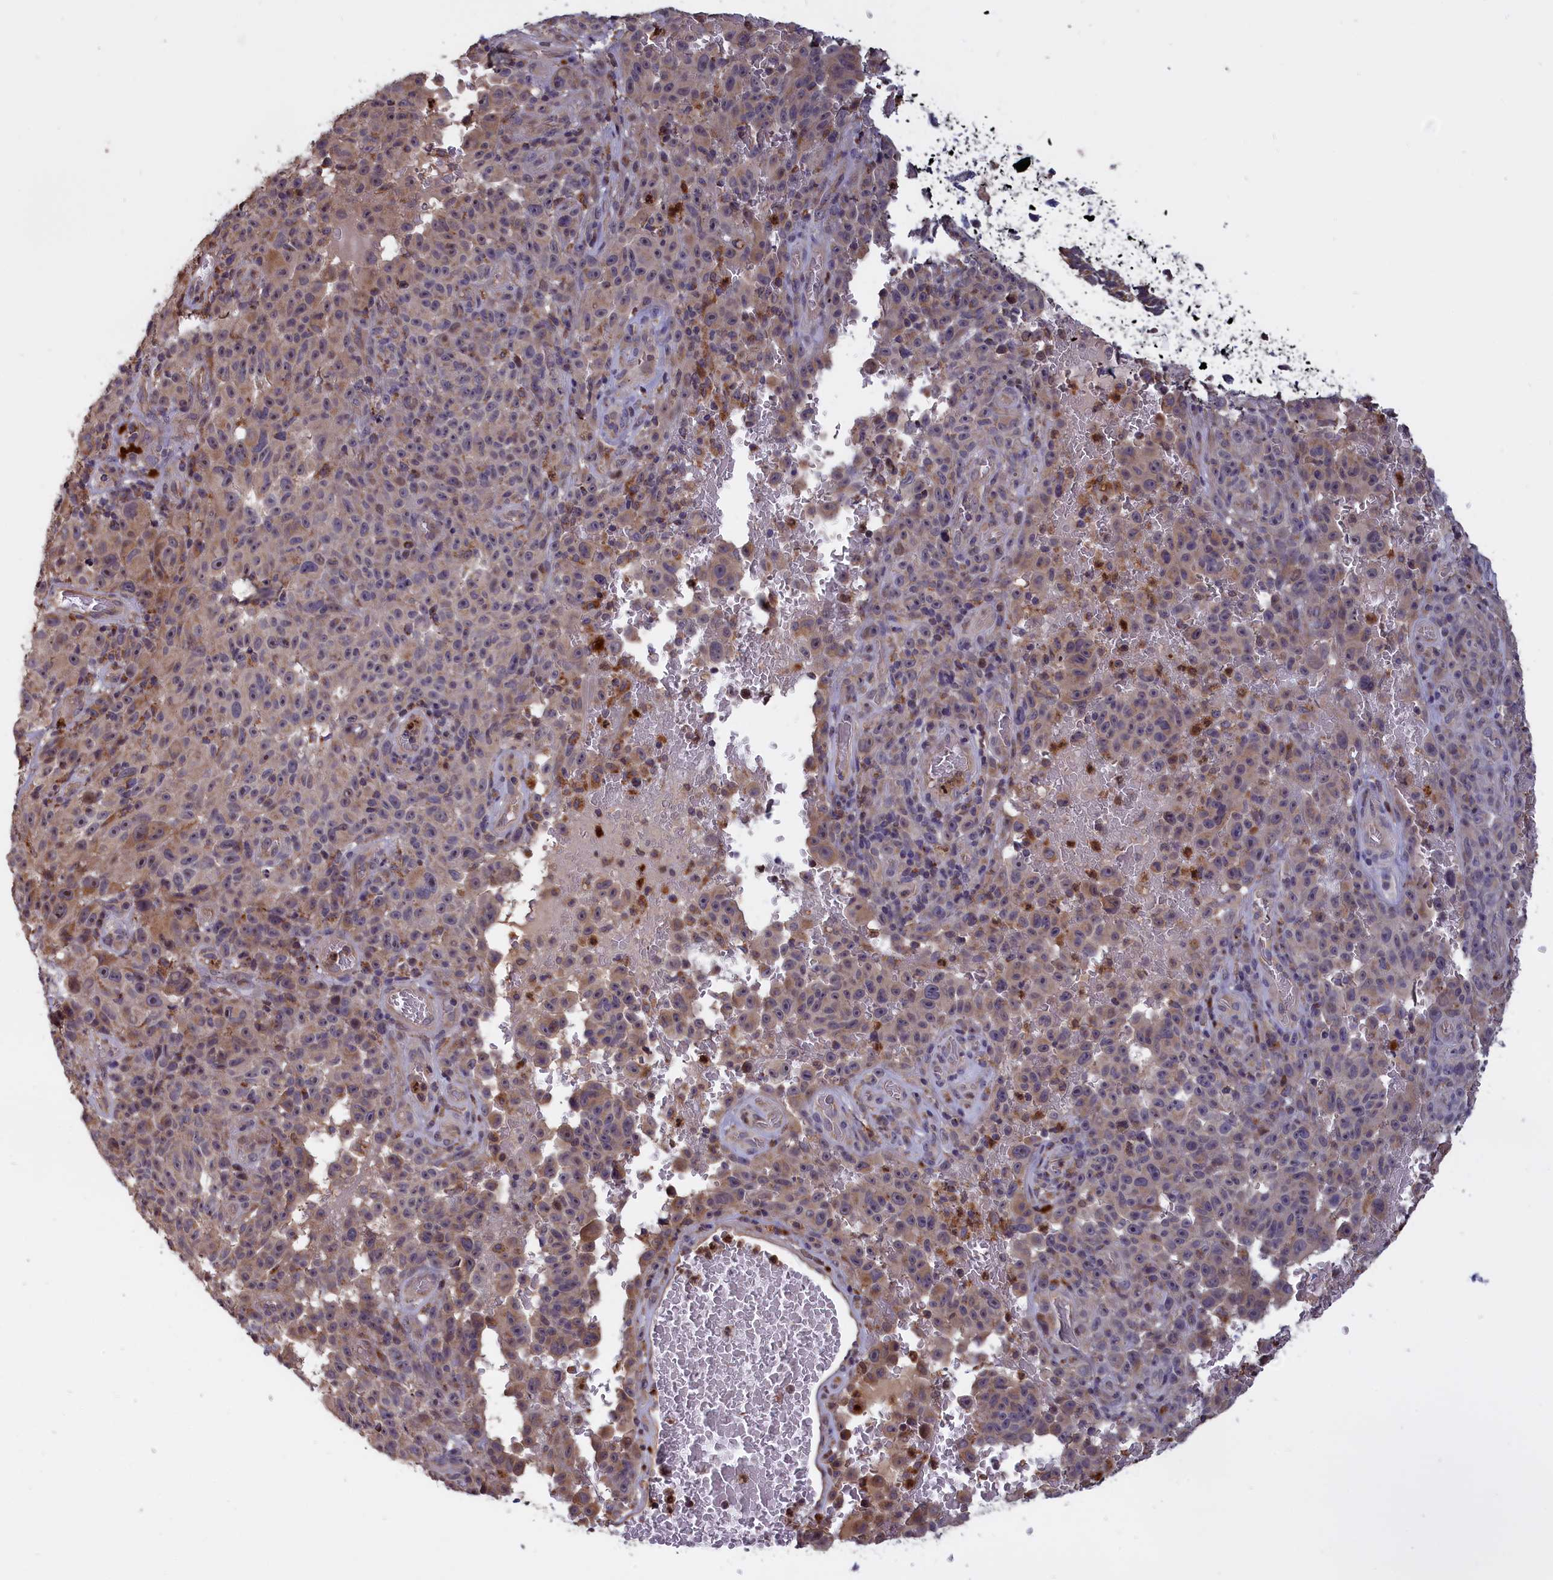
{"staining": {"intensity": "weak", "quantity": "25%-75%", "location": "cytoplasmic/membranous"}, "tissue": "melanoma", "cell_type": "Tumor cells", "image_type": "cancer", "snomed": [{"axis": "morphology", "description": "Malignant melanoma, NOS"}, {"axis": "topography", "description": "Skin"}], "caption": "IHC of melanoma shows low levels of weak cytoplasmic/membranous positivity in approximately 25%-75% of tumor cells.", "gene": "EPB41L4B", "patient": {"sex": "female", "age": 82}}